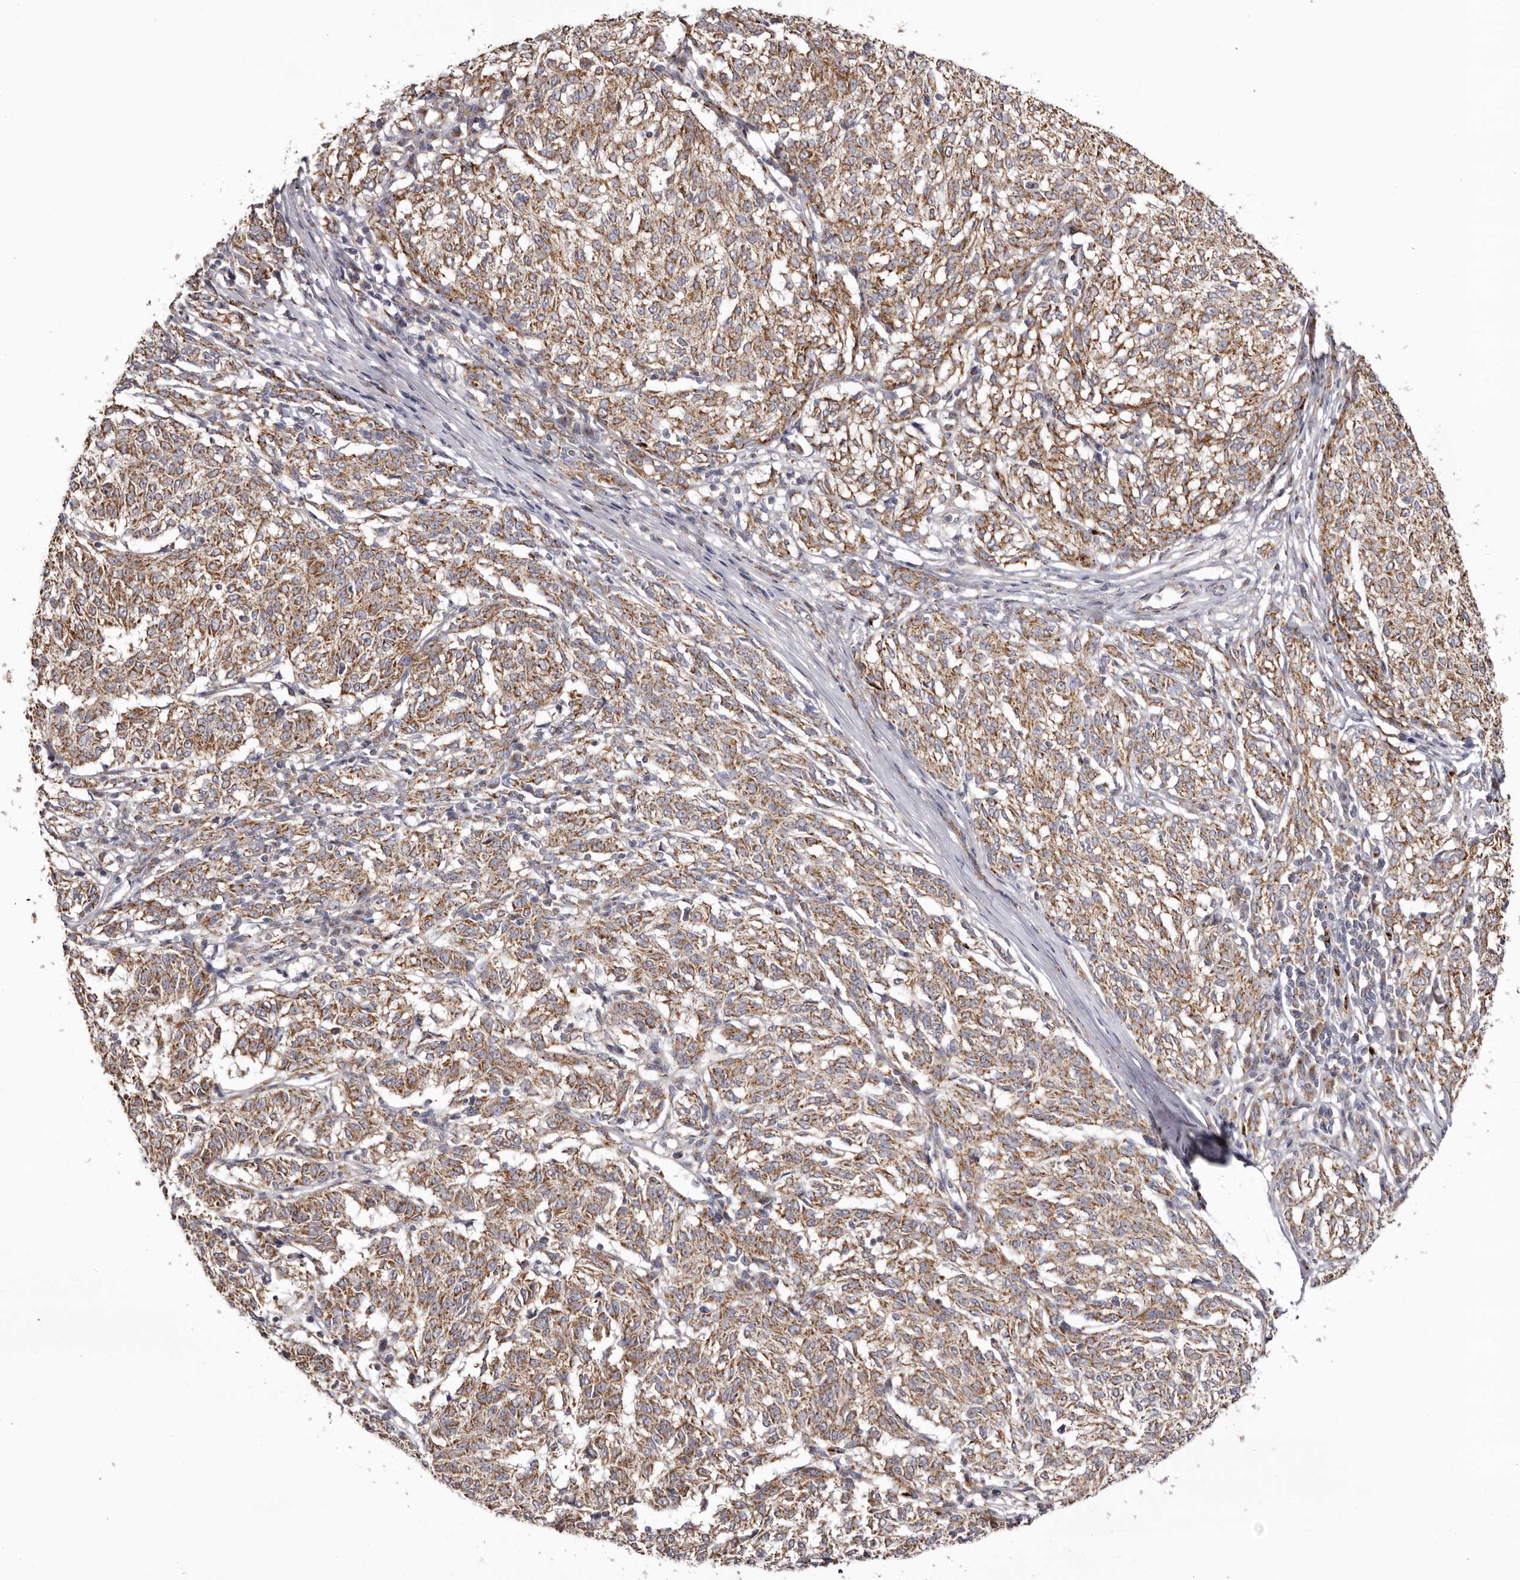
{"staining": {"intensity": "moderate", "quantity": ">75%", "location": "cytoplasmic/membranous"}, "tissue": "melanoma", "cell_type": "Tumor cells", "image_type": "cancer", "snomed": [{"axis": "morphology", "description": "Malignant melanoma, NOS"}, {"axis": "topography", "description": "Skin"}], "caption": "Immunohistochemistry (IHC) (DAB (3,3'-diaminobenzidine)) staining of melanoma exhibits moderate cytoplasmic/membranous protein positivity in approximately >75% of tumor cells. (DAB IHC, brown staining for protein, blue staining for nuclei).", "gene": "MECR", "patient": {"sex": "female", "age": 72}}